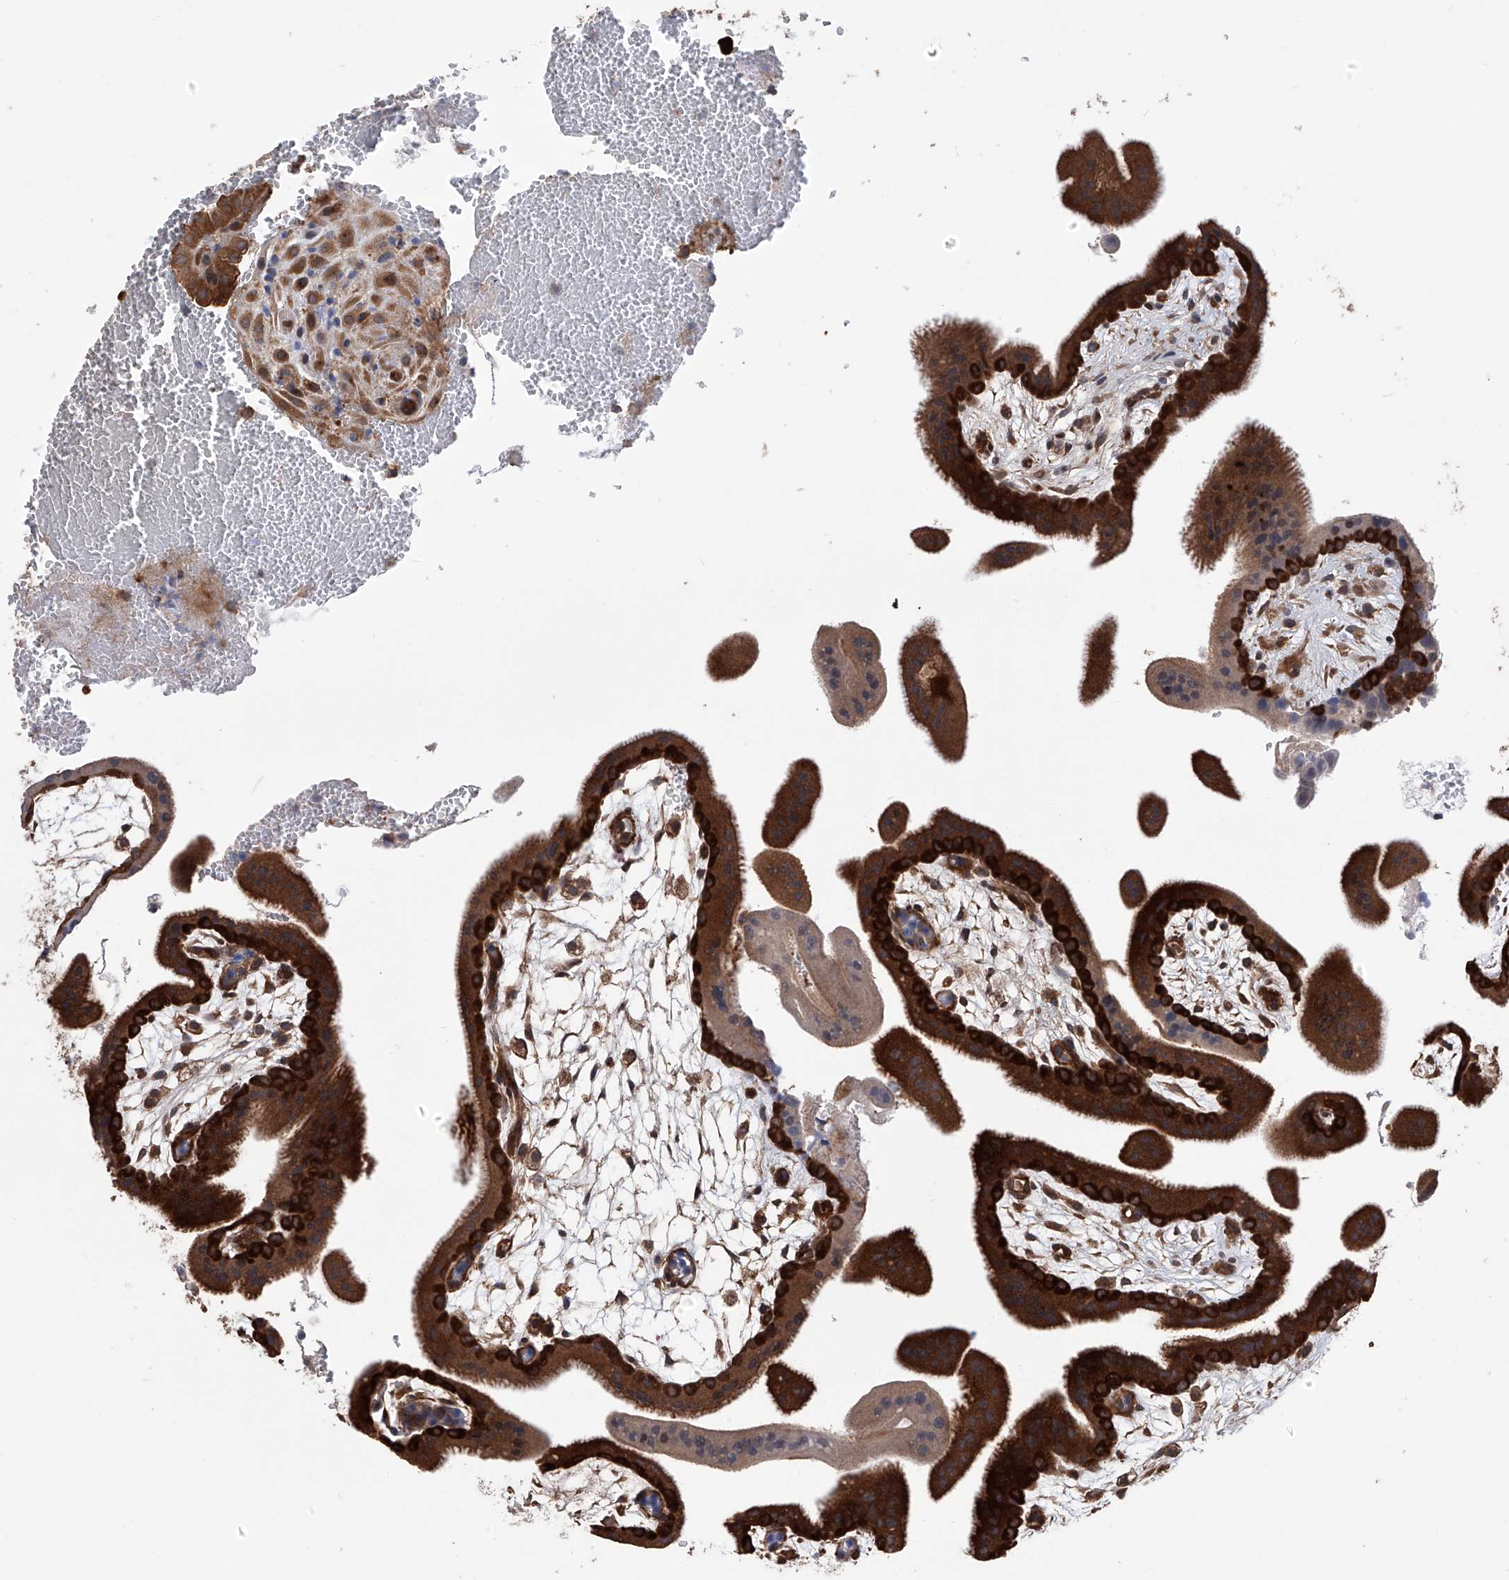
{"staining": {"intensity": "strong", "quantity": ">75%", "location": "cytoplasmic/membranous"}, "tissue": "placenta", "cell_type": "Decidual cells", "image_type": "normal", "snomed": [{"axis": "morphology", "description": "Normal tissue, NOS"}, {"axis": "topography", "description": "Placenta"}], "caption": "Decidual cells demonstrate high levels of strong cytoplasmic/membranous expression in about >75% of cells in normal human placenta.", "gene": "NUDT17", "patient": {"sex": "female", "age": 35}}